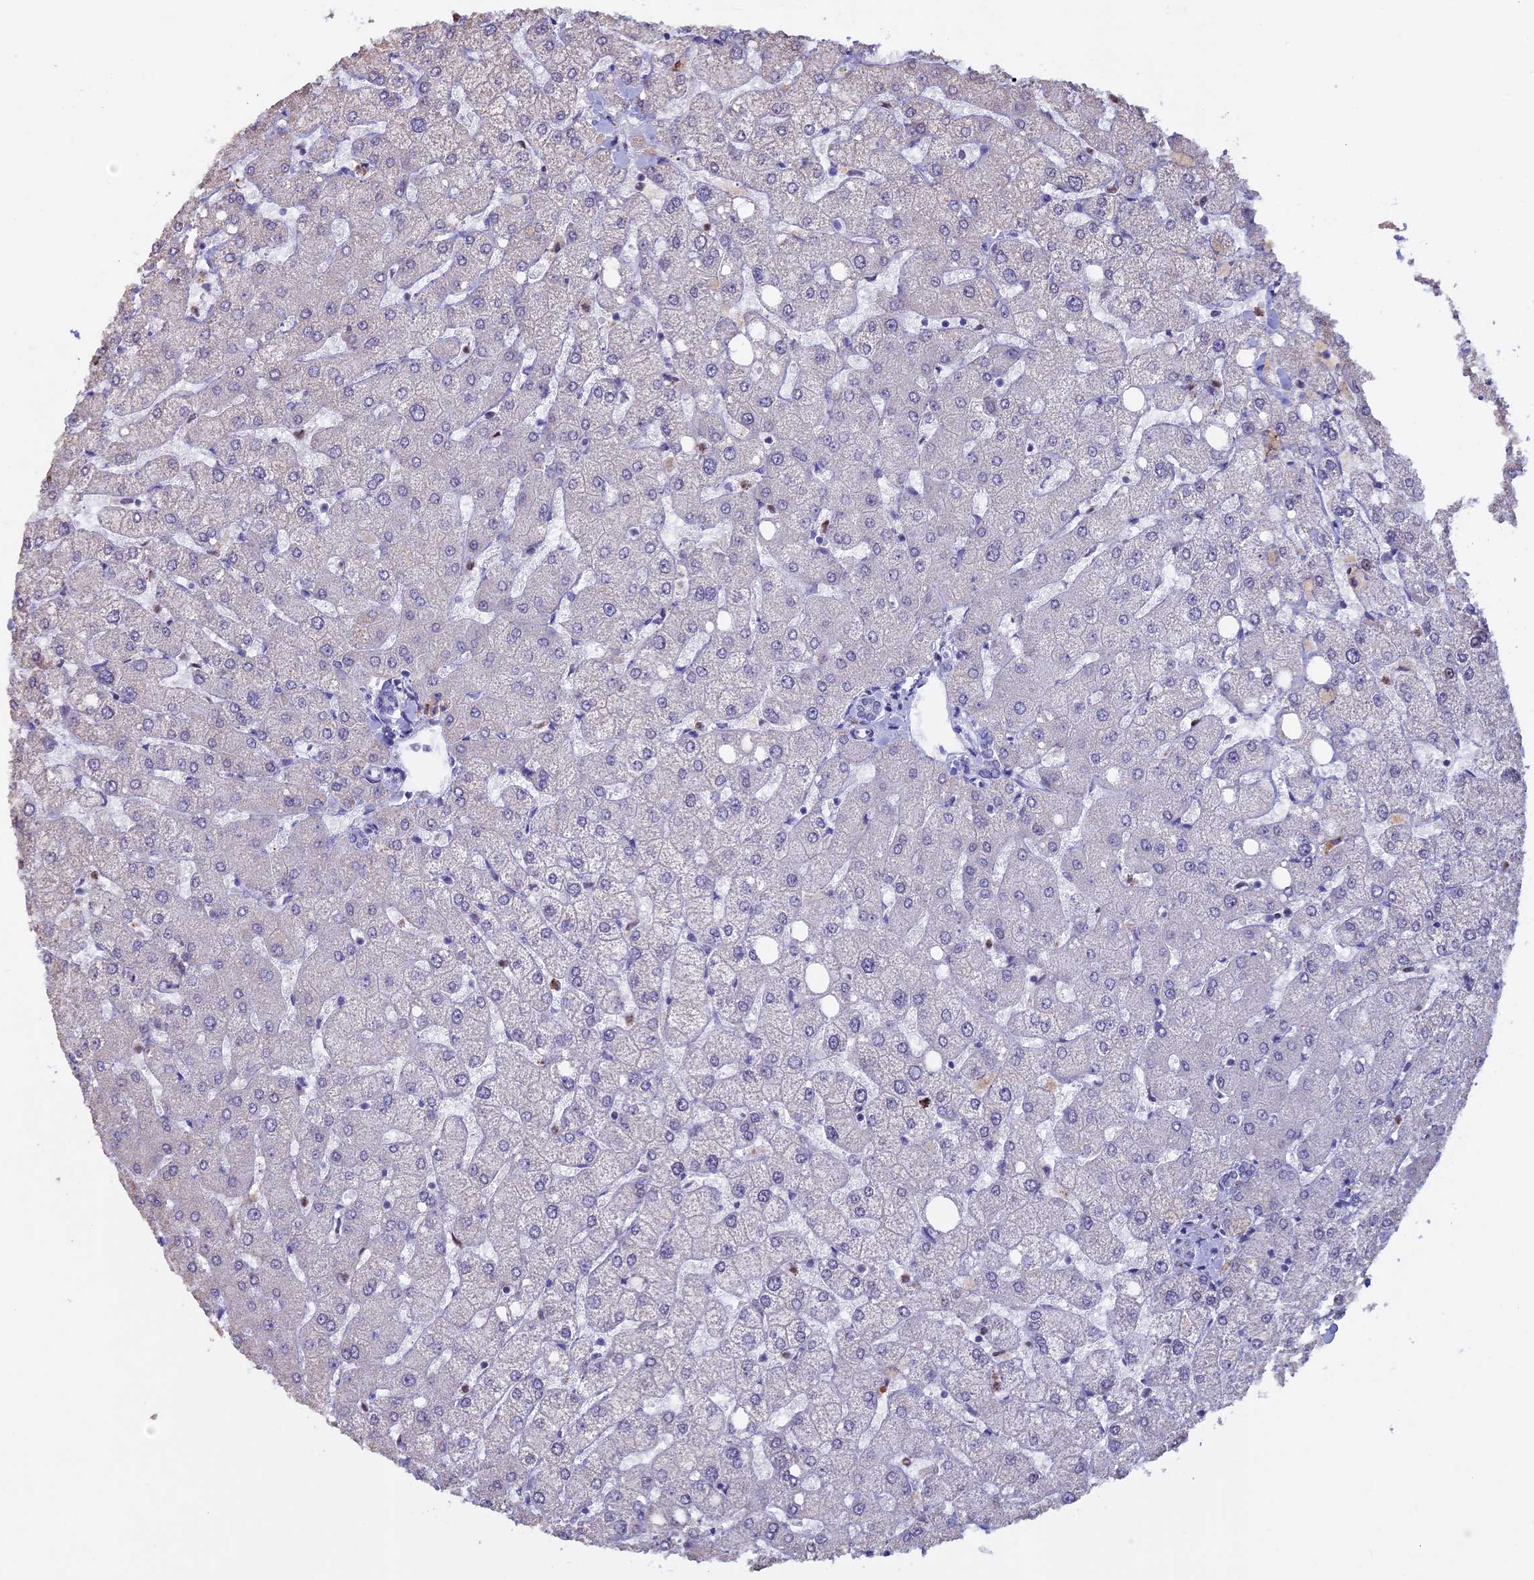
{"staining": {"intensity": "negative", "quantity": "none", "location": "none"}, "tissue": "liver", "cell_type": "Cholangiocytes", "image_type": "normal", "snomed": [{"axis": "morphology", "description": "Normal tissue, NOS"}, {"axis": "topography", "description": "Liver"}], "caption": "The photomicrograph shows no staining of cholangiocytes in benign liver.", "gene": "ACSS1", "patient": {"sex": "female", "age": 54}}